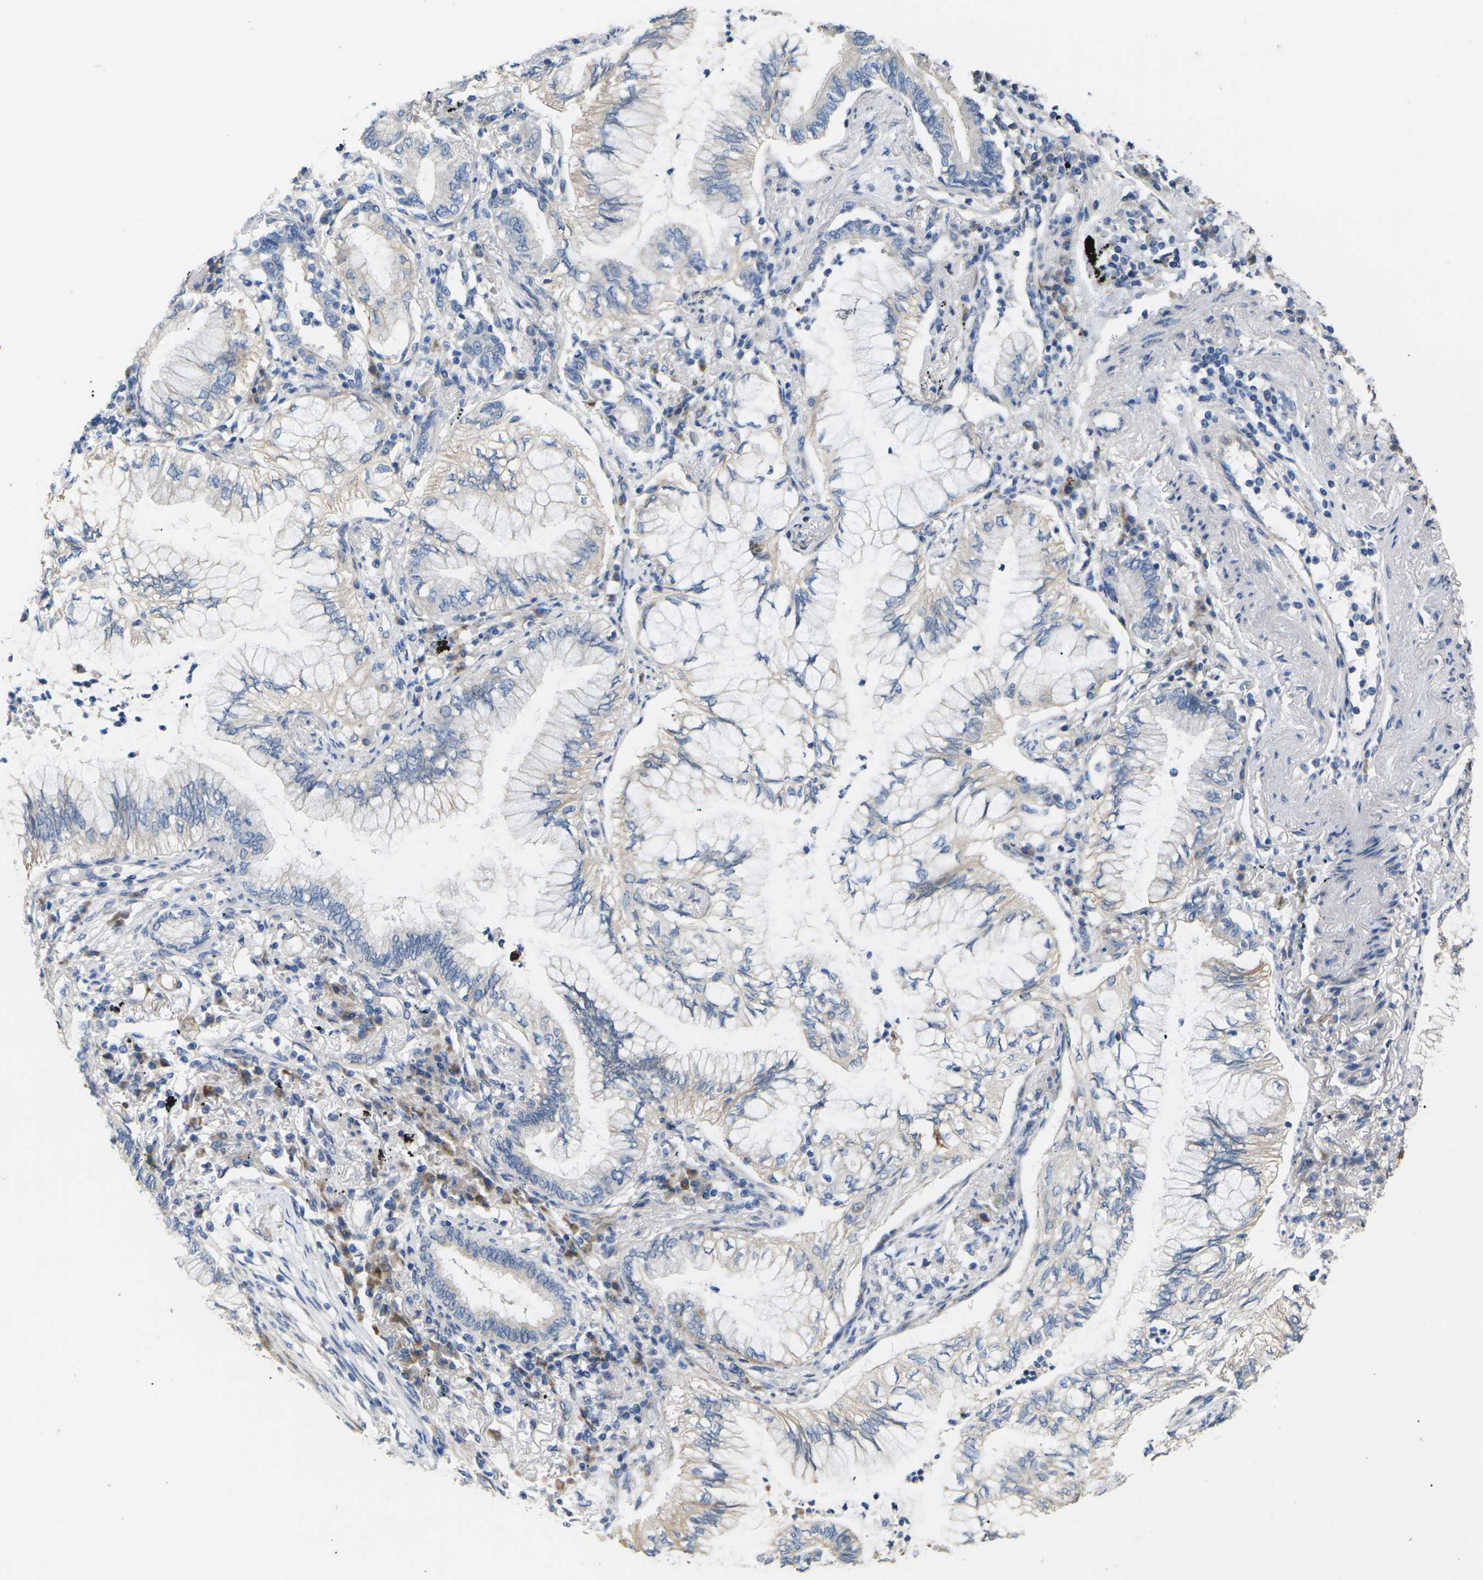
{"staining": {"intensity": "weak", "quantity": "25%-75%", "location": "cytoplasmic/membranous"}, "tissue": "lung cancer", "cell_type": "Tumor cells", "image_type": "cancer", "snomed": [{"axis": "morphology", "description": "Normal tissue, NOS"}, {"axis": "morphology", "description": "Adenocarcinoma, NOS"}, {"axis": "topography", "description": "Bronchus"}, {"axis": "topography", "description": "Lung"}], "caption": "Human lung cancer (adenocarcinoma) stained with a brown dye shows weak cytoplasmic/membranous positive staining in approximately 25%-75% of tumor cells.", "gene": "KLHDC8B", "patient": {"sex": "female", "age": 70}}